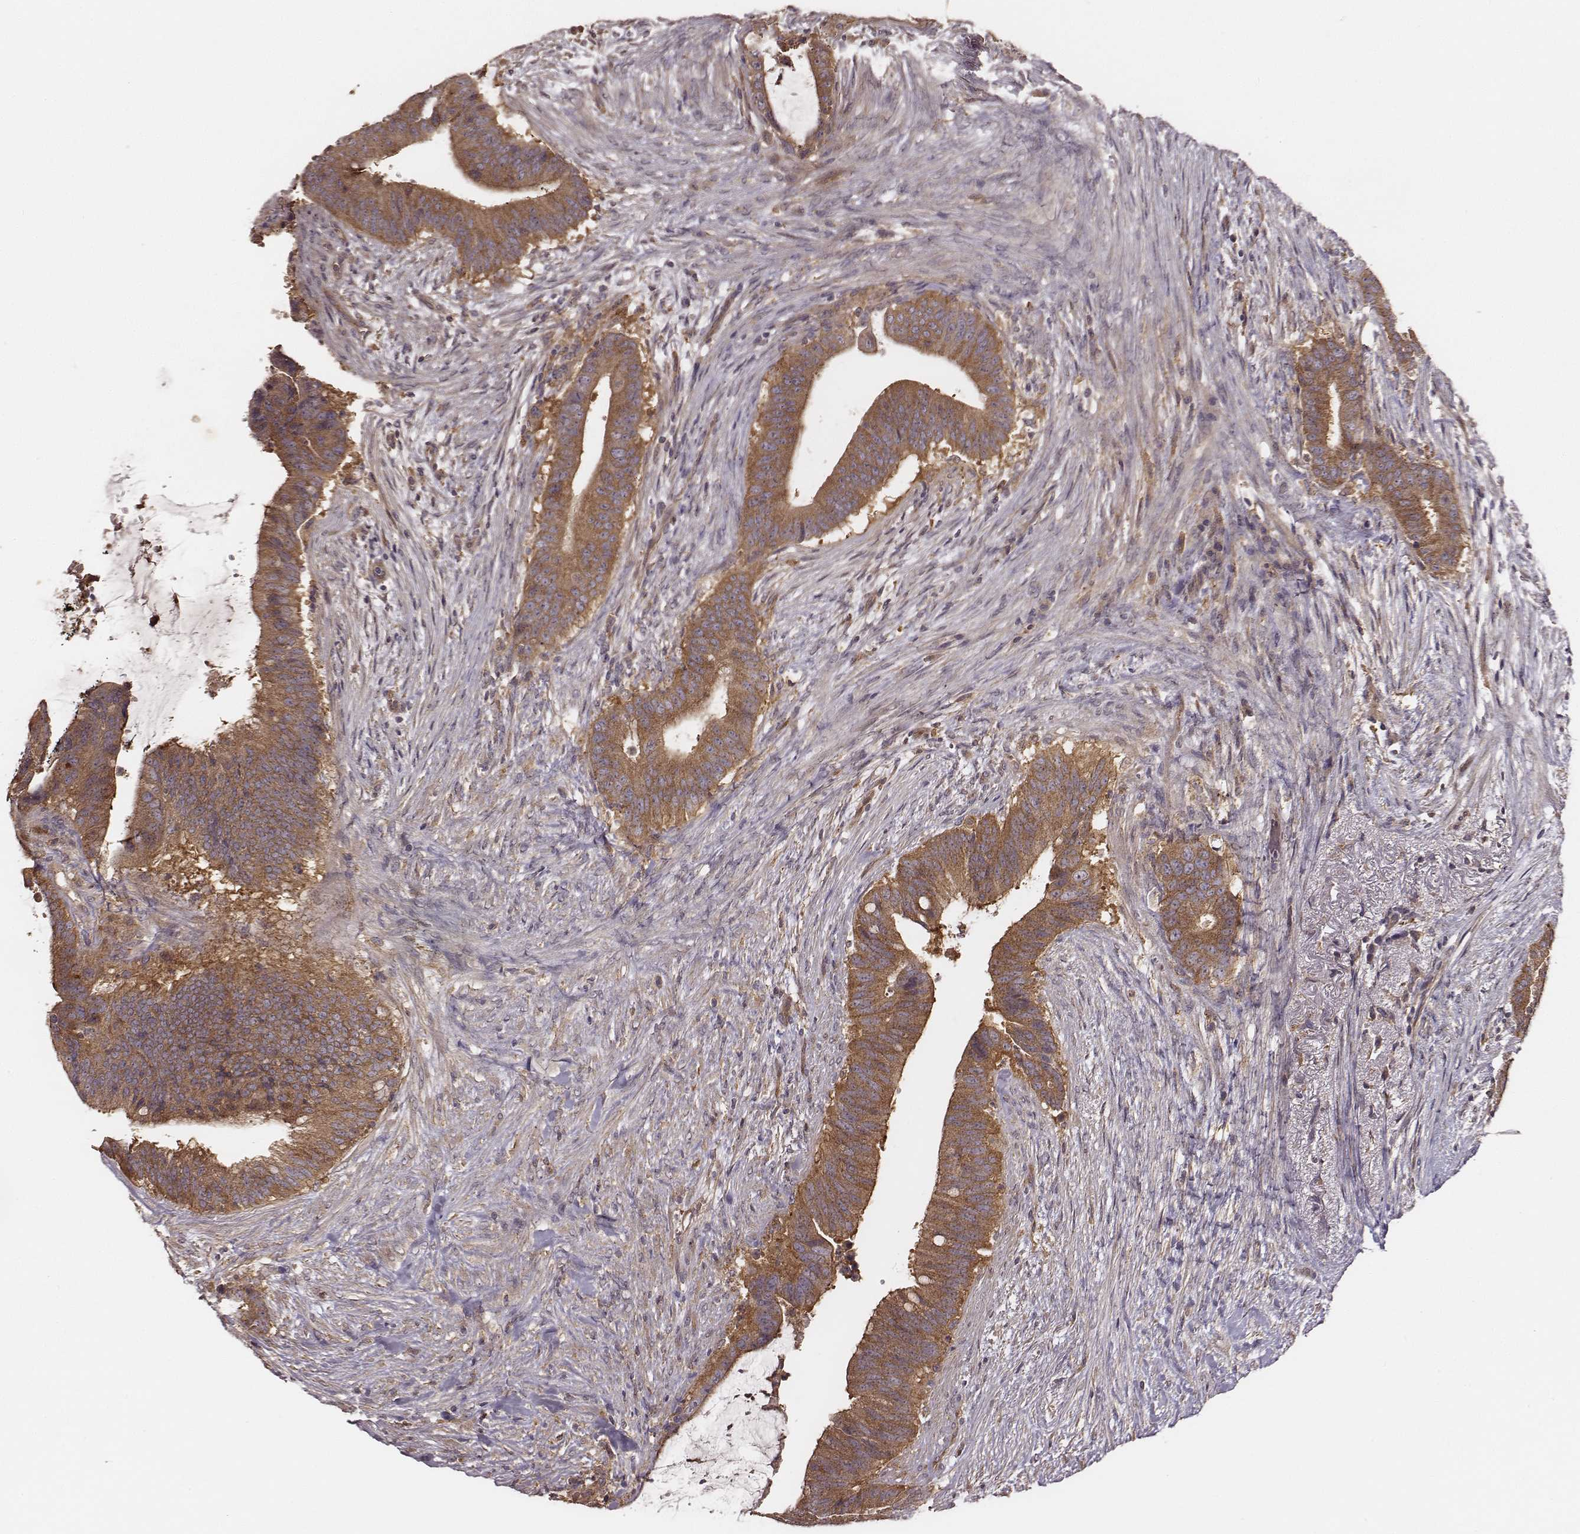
{"staining": {"intensity": "moderate", "quantity": ">75%", "location": "cytoplasmic/membranous"}, "tissue": "colorectal cancer", "cell_type": "Tumor cells", "image_type": "cancer", "snomed": [{"axis": "morphology", "description": "Adenocarcinoma, NOS"}, {"axis": "topography", "description": "Colon"}], "caption": "Colorectal cancer stained with a brown dye shows moderate cytoplasmic/membranous positive staining in about >75% of tumor cells.", "gene": "VPS26A", "patient": {"sex": "female", "age": 43}}